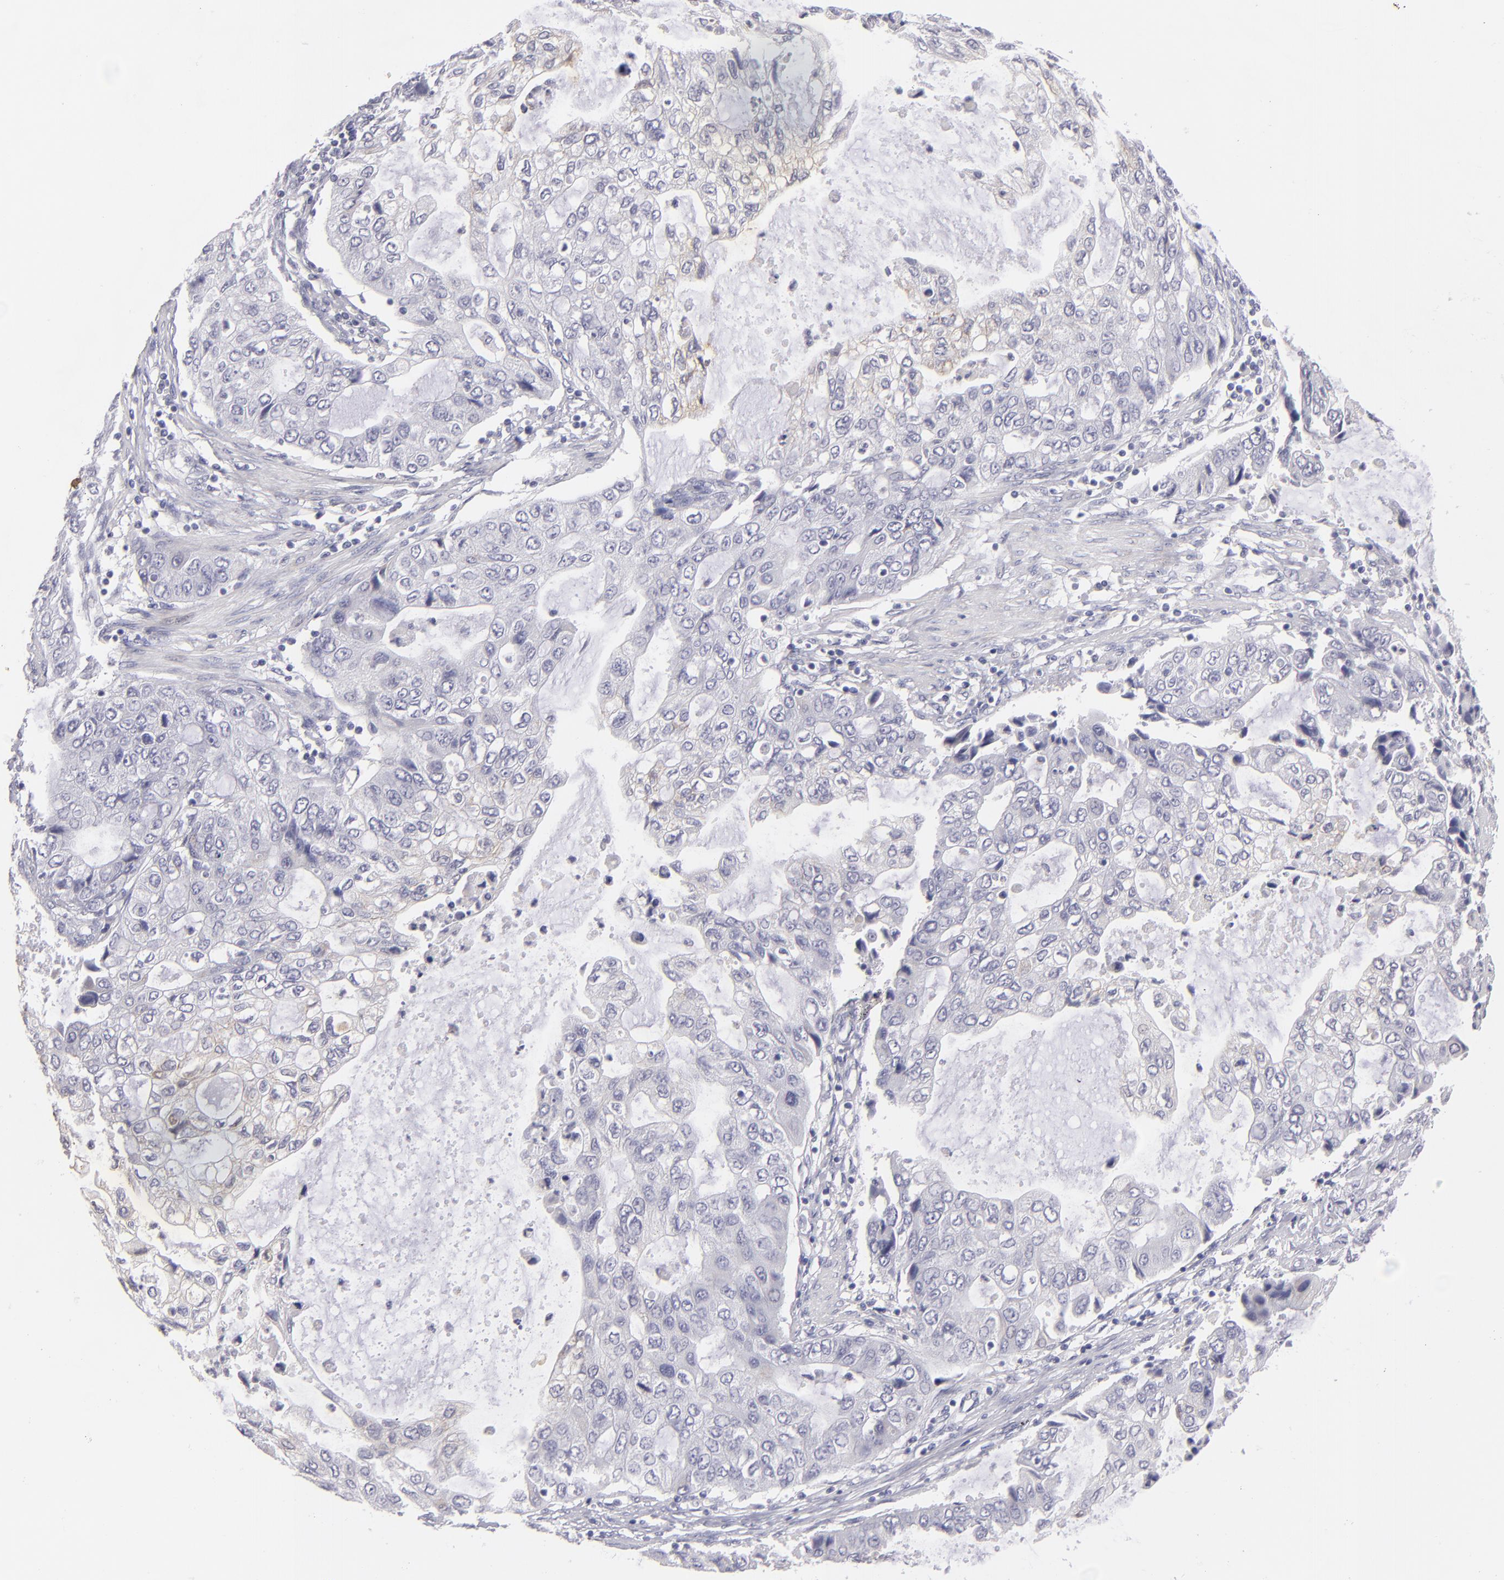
{"staining": {"intensity": "negative", "quantity": "none", "location": "none"}, "tissue": "stomach cancer", "cell_type": "Tumor cells", "image_type": "cancer", "snomed": [{"axis": "morphology", "description": "Adenocarcinoma, NOS"}, {"axis": "topography", "description": "Stomach, upper"}], "caption": "Immunohistochemistry (IHC) micrograph of neoplastic tissue: stomach adenocarcinoma stained with DAB (3,3'-diaminobenzidine) displays no significant protein expression in tumor cells.", "gene": "TNNC1", "patient": {"sex": "female", "age": 52}}